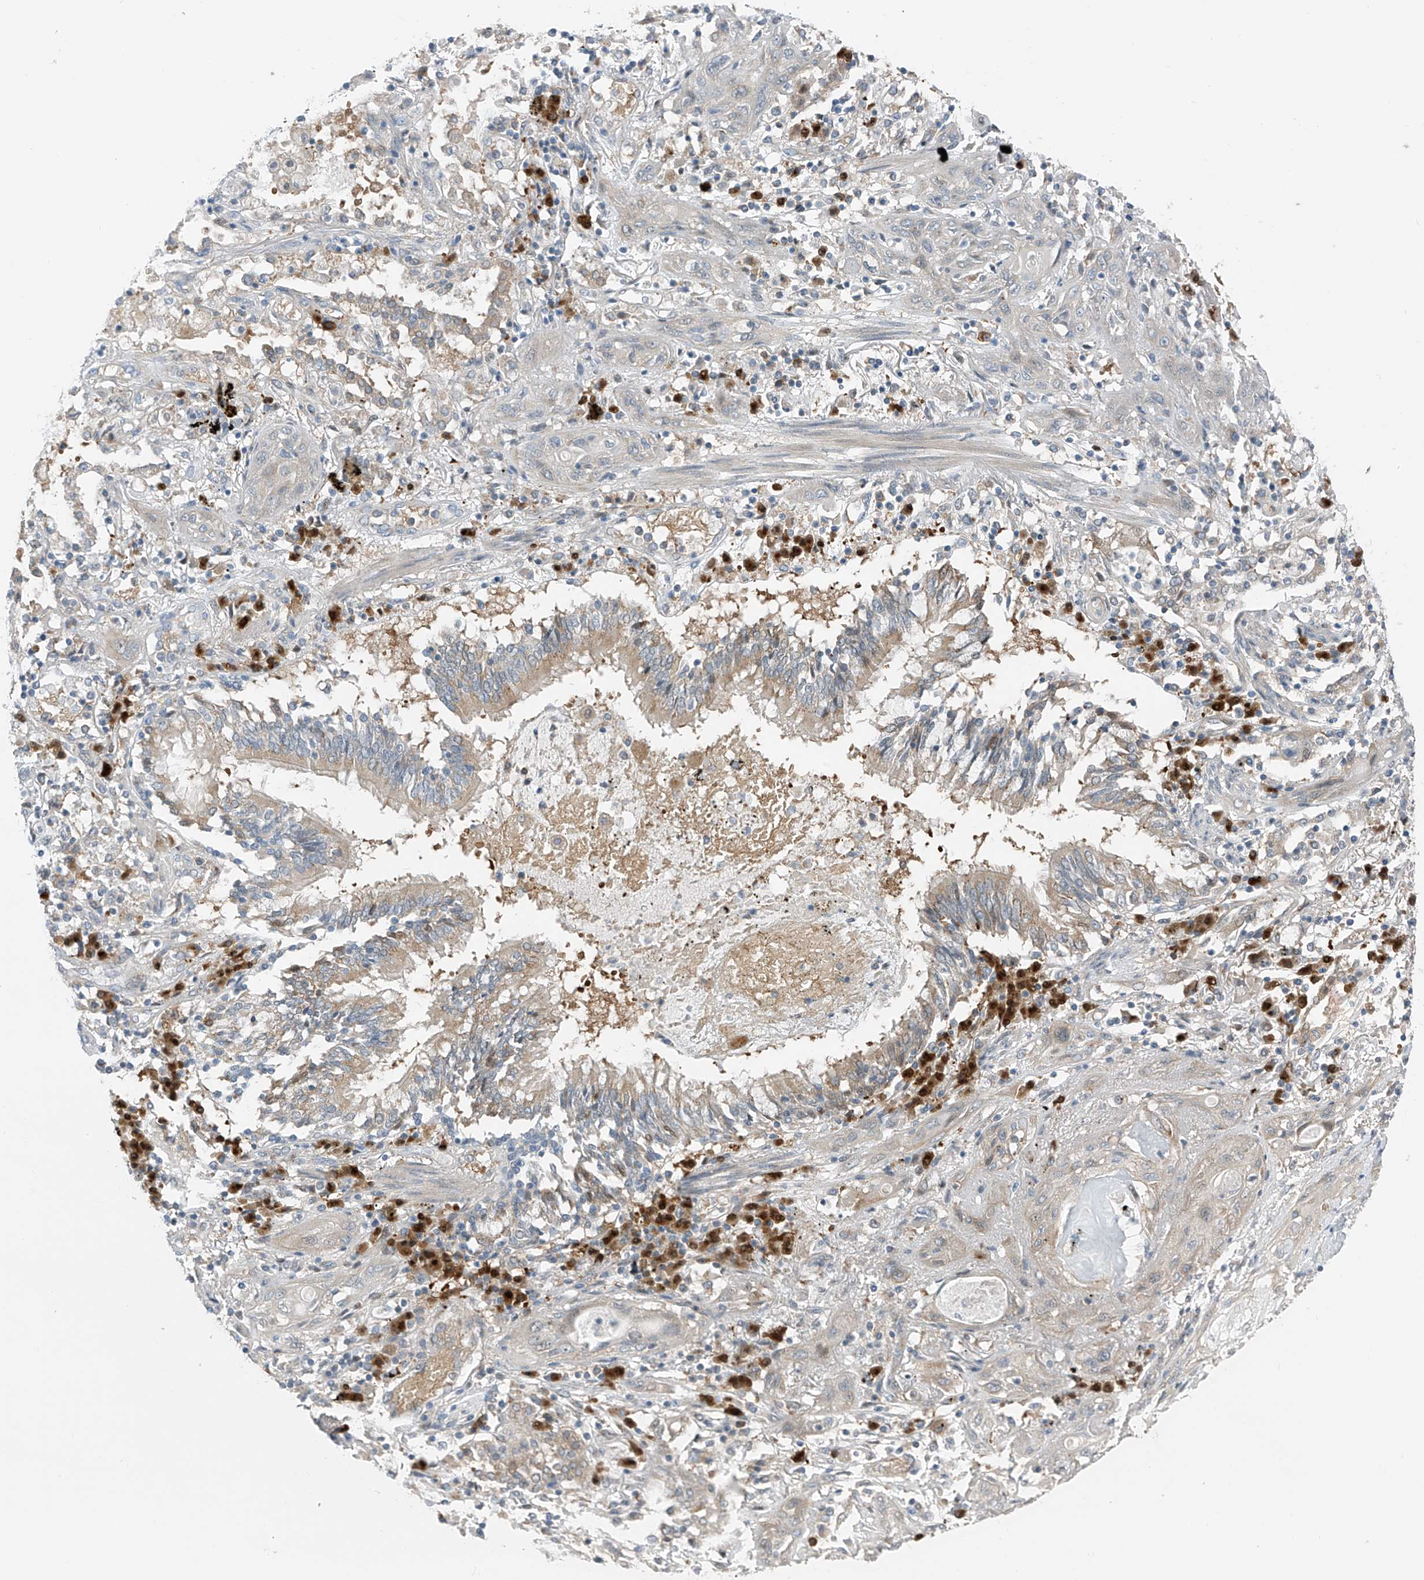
{"staining": {"intensity": "negative", "quantity": "none", "location": "none"}, "tissue": "lung cancer", "cell_type": "Tumor cells", "image_type": "cancer", "snomed": [{"axis": "morphology", "description": "Squamous cell carcinoma, NOS"}, {"axis": "topography", "description": "Lung"}], "caption": "An immunohistochemistry (IHC) image of lung cancer is shown. There is no staining in tumor cells of lung cancer.", "gene": "SLC12A6", "patient": {"sex": "female", "age": 47}}